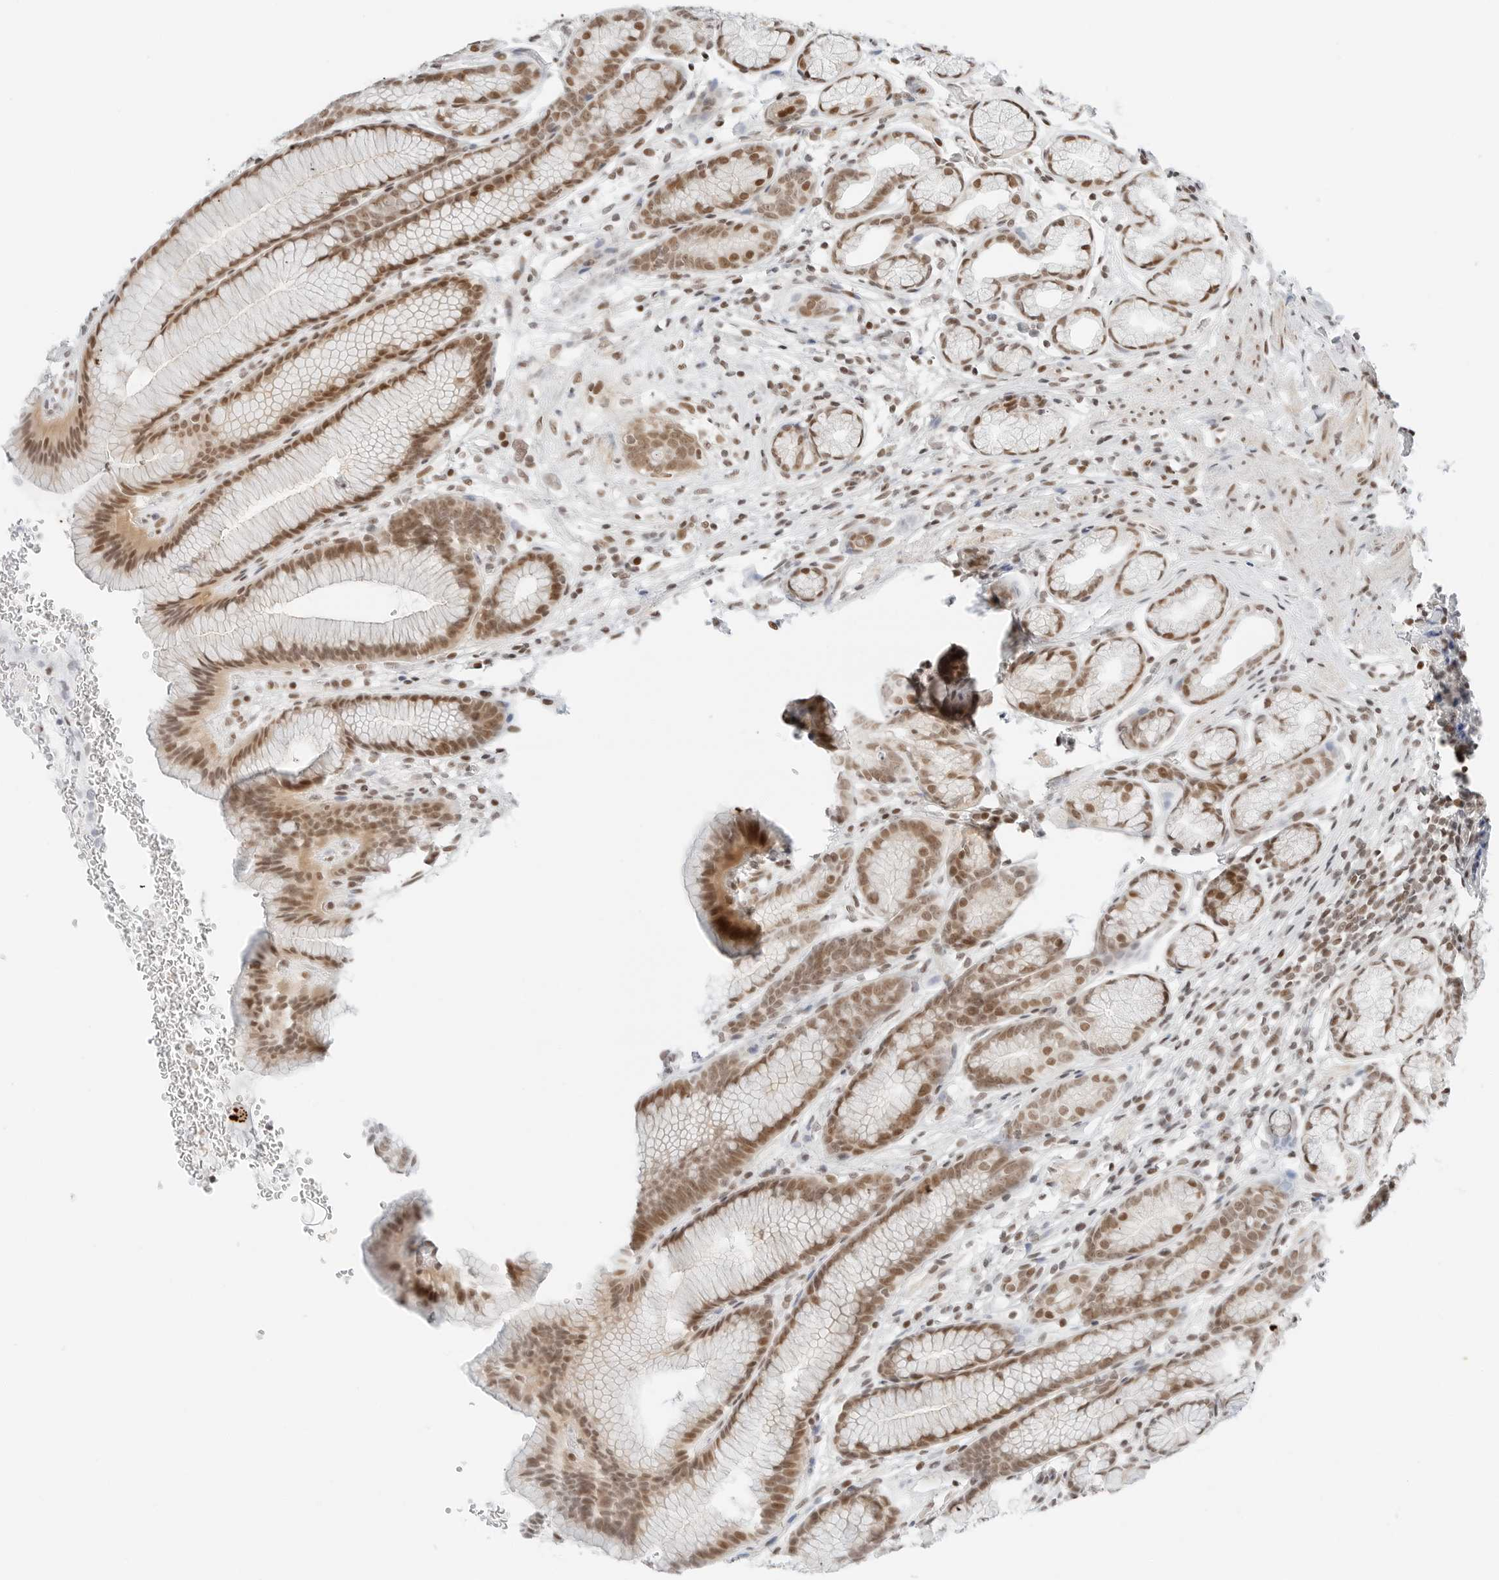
{"staining": {"intensity": "moderate", "quantity": ">75%", "location": "nuclear"}, "tissue": "stomach", "cell_type": "Glandular cells", "image_type": "normal", "snomed": [{"axis": "morphology", "description": "Normal tissue, NOS"}, {"axis": "topography", "description": "Stomach"}], "caption": "An image showing moderate nuclear staining in about >75% of glandular cells in normal stomach, as visualized by brown immunohistochemical staining.", "gene": "CRTC2", "patient": {"sex": "male", "age": 42}}